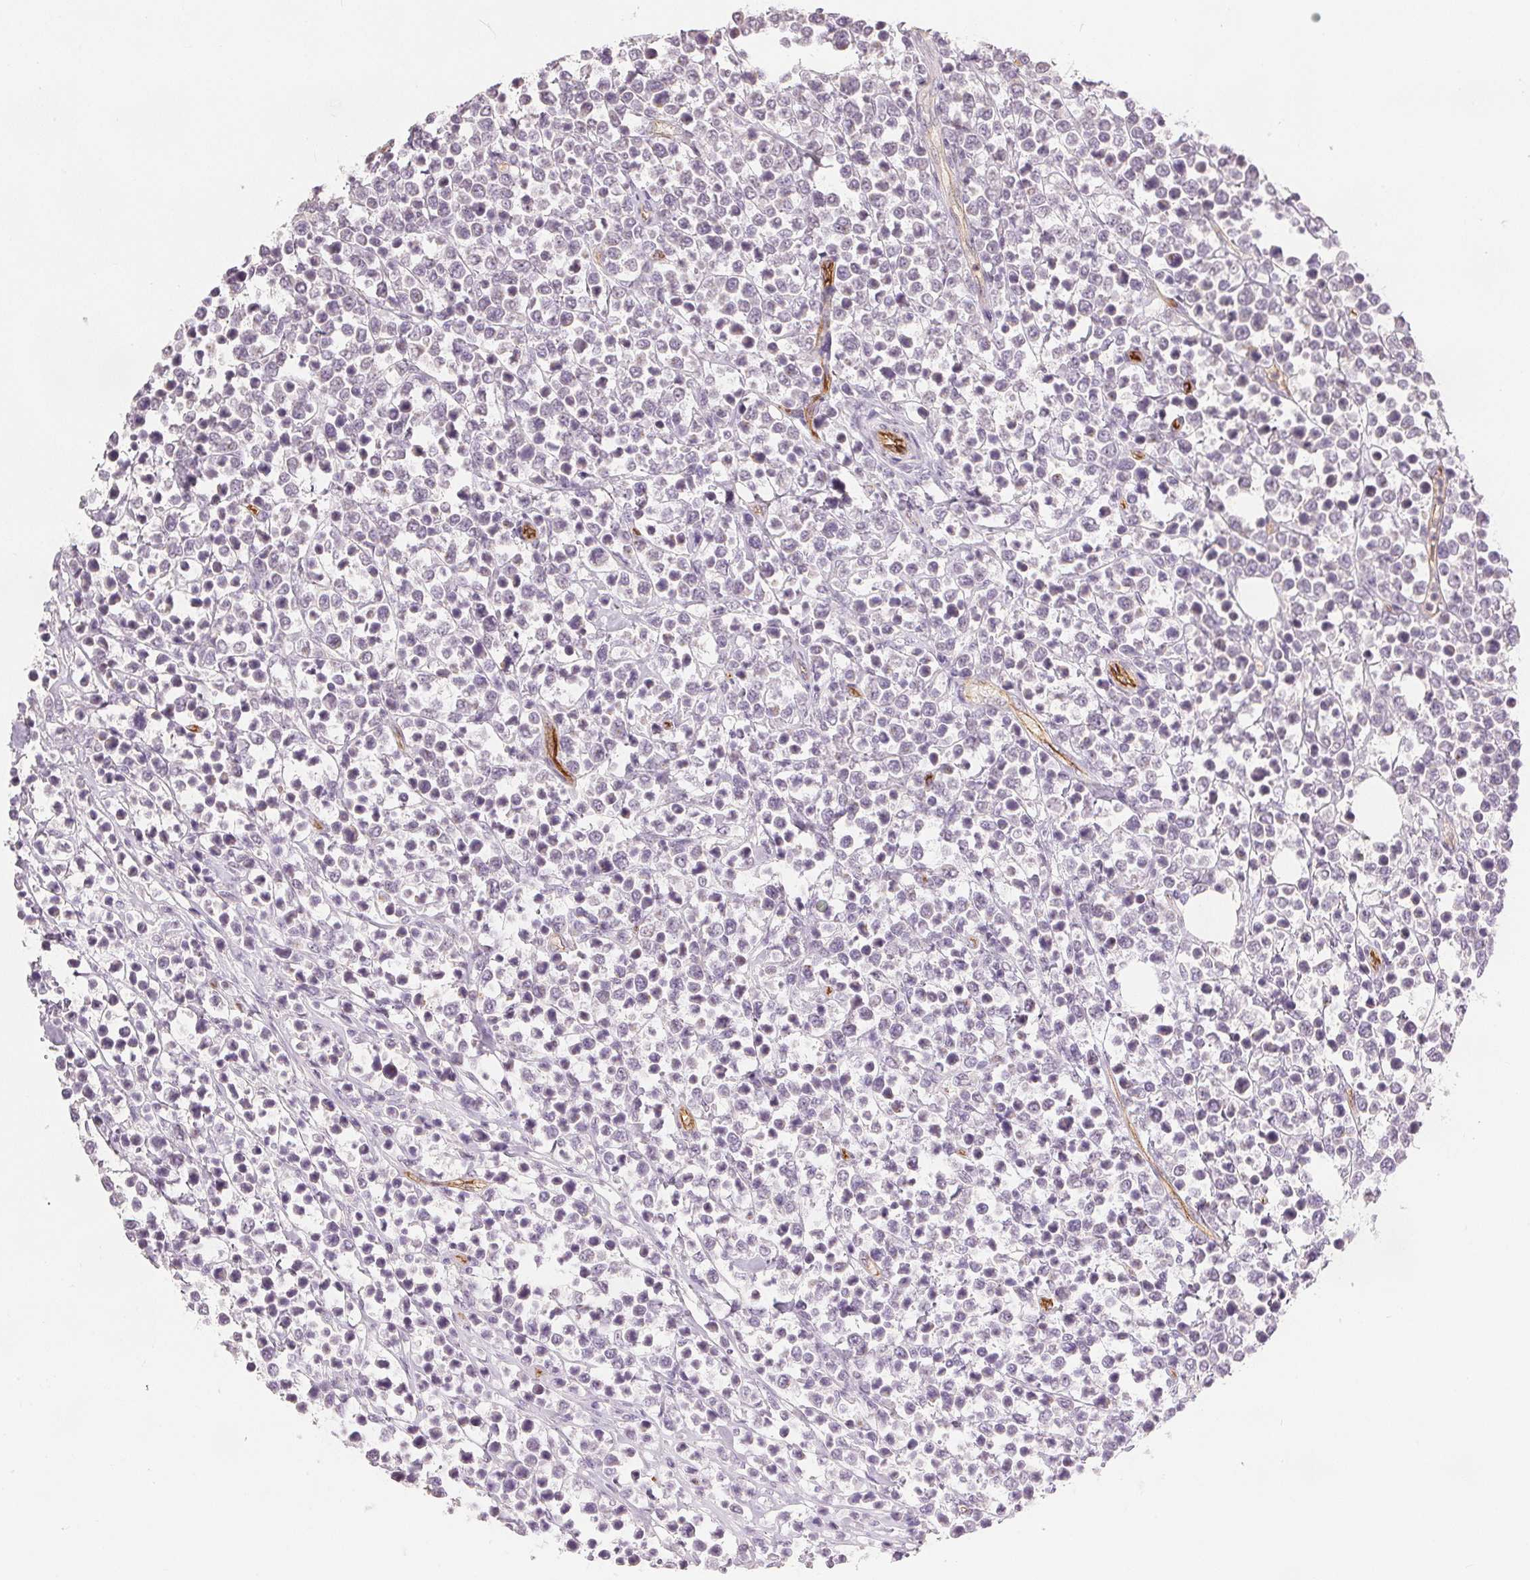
{"staining": {"intensity": "negative", "quantity": "none", "location": "none"}, "tissue": "lymphoma", "cell_type": "Tumor cells", "image_type": "cancer", "snomed": [{"axis": "morphology", "description": "Malignant lymphoma, non-Hodgkin's type, High grade"}, {"axis": "topography", "description": "Soft tissue"}], "caption": "Immunohistochemistry micrograph of human malignant lymphoma, non-Hodgkin's type (high-grade) stained for a protein (brown), which demonstrates no expression in tumor cells. The staining was performed using DAB (3,3'-diaminobenzidine) to visualize the protein expression in brown, while the nuclei were stained in blue with hematoxylin (Magnification: 20x).", "gene": "PODXL", "patient": {"sex": "female", "age": 56}}